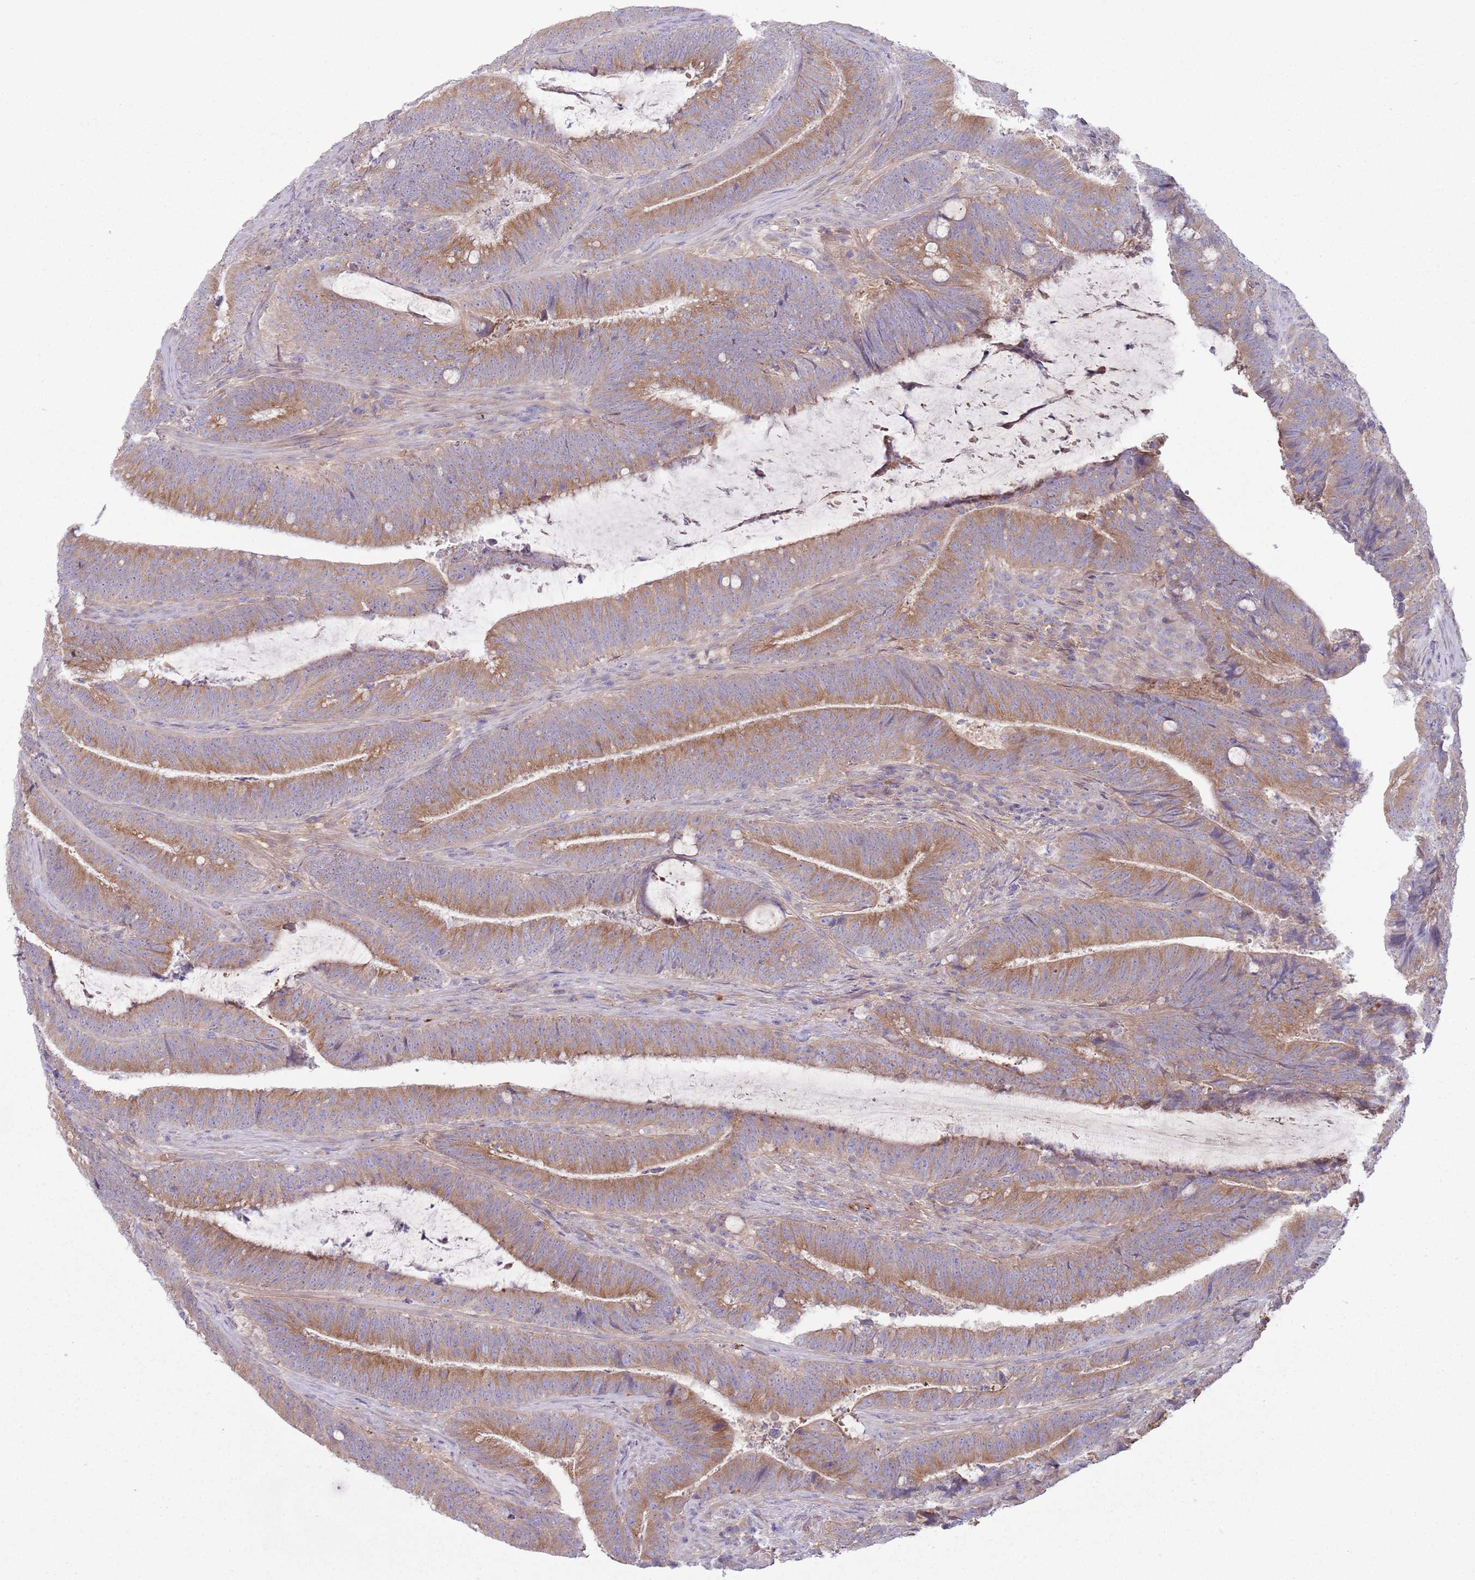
{"staining": {"intensity": "moderate", "quantity": ">75%", "location": "cytoplasmic/membranous"}, "tissue": "colorectal cancer", "cell_type": "Tumor cells", "image_type": "cancer", "snomed": [{"axis": "morphology", "description": "Adenocarcinoma, NOS"}, {"axis": "topography", "description": "Colon"}], "caption": "A histopathology image of human colorectal cancer stained for a protein exhibits moderate cytoplasmic/membranous brown staining in tumor cells. The staining is performed using DAB (3,3'-diaminobenzidine) brown chromogen to label protein expression. The nuclei are counter-stained blue using hematoxylin.", "gene": "CFH", "patient": {"sex": "female", "age": 43}}